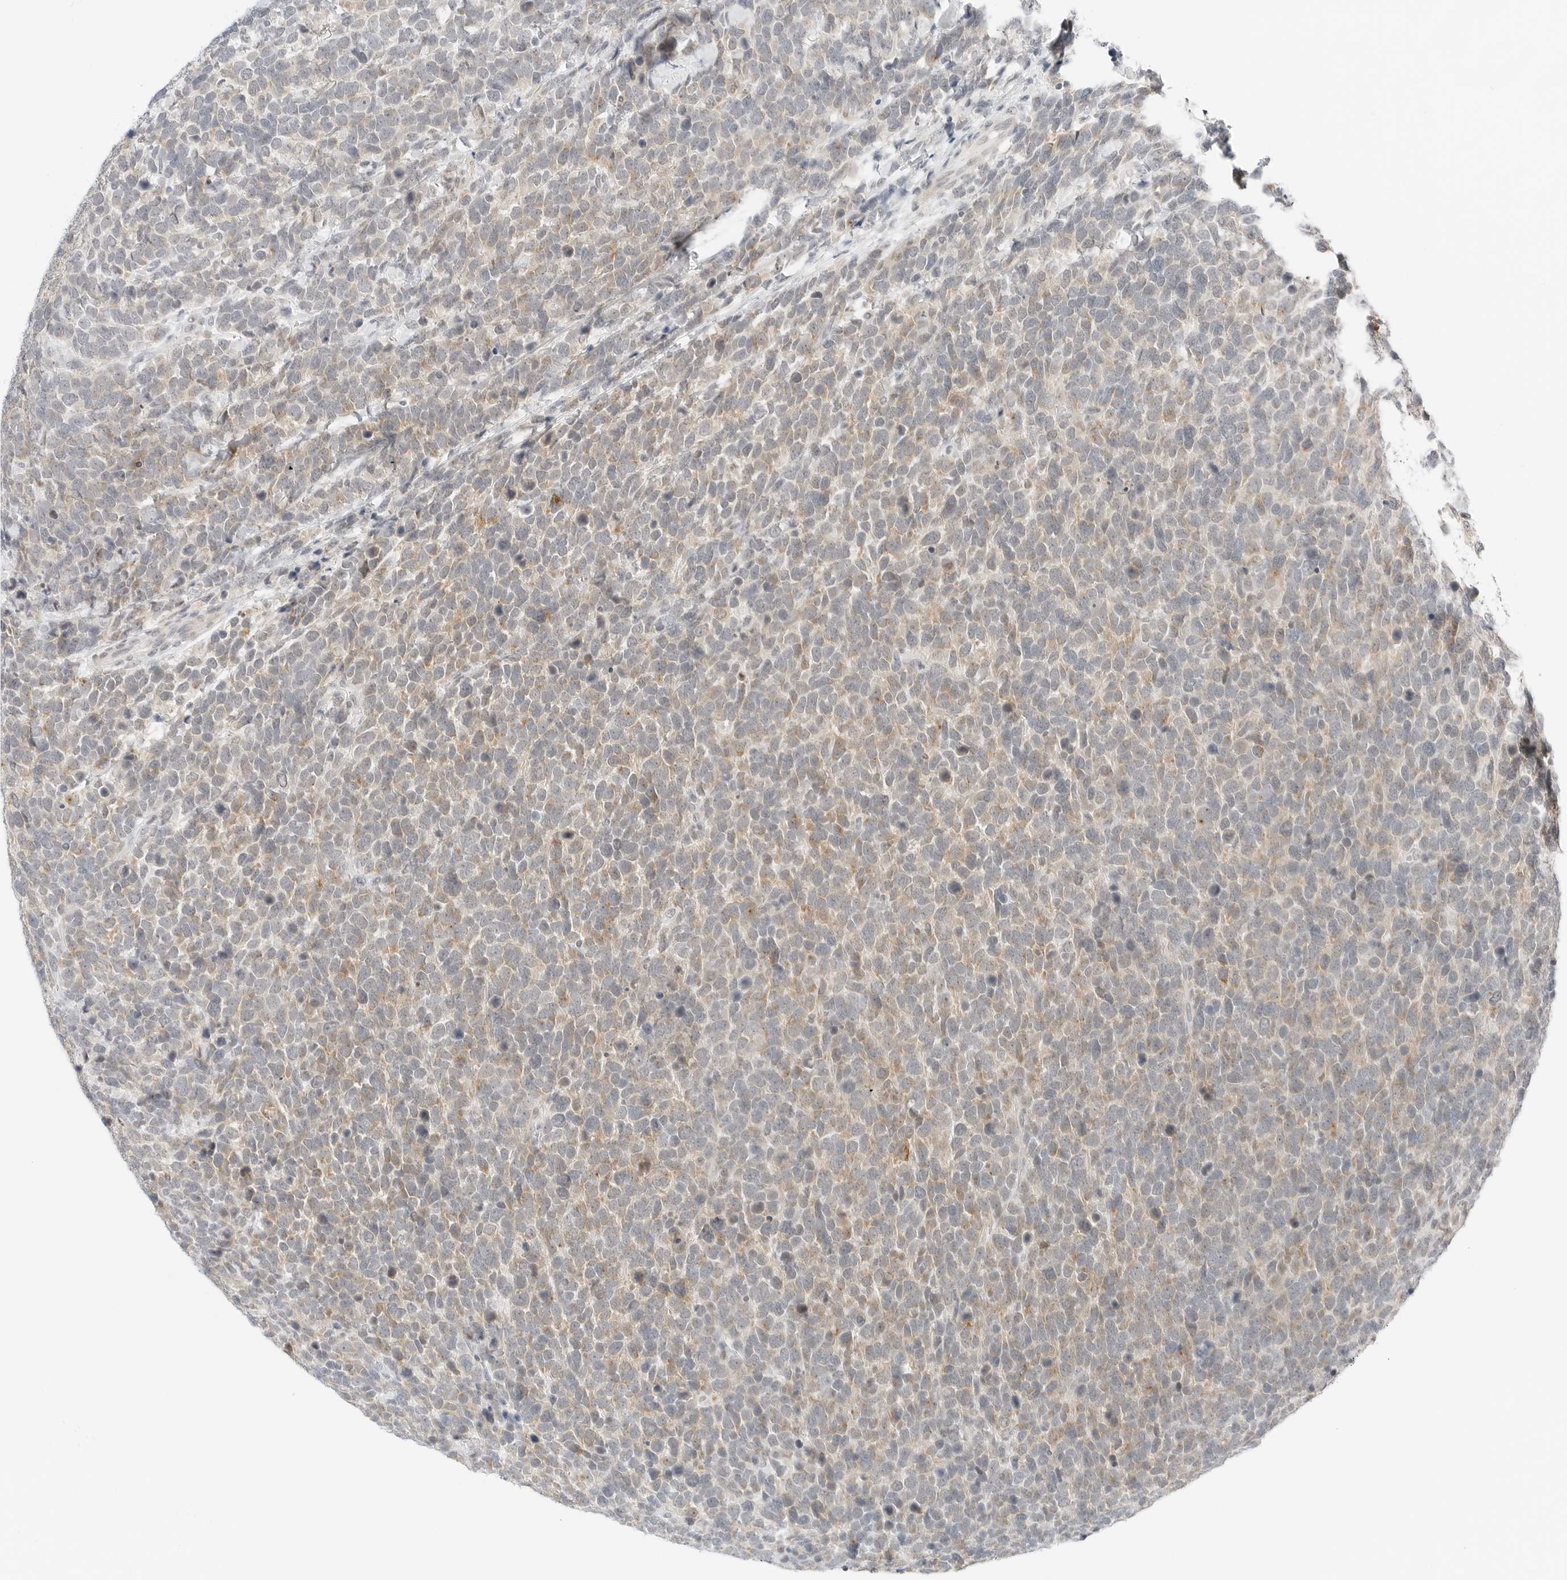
{"staining": {"intensity": "weak", "quantity": "25%-75%", "location": "cytoplasmic/membranous"}, "tissue": "urothelial cancer", "cell_type": "Tumor cells", "image_type": "cancer", "snomed": [{"axis": "morphology", "description": "Urothelial carcinoma, High grade"}, {"axis": "topography", "description": "Urinary bladder"}], "caption": "High-magnification brightfield microscopy of urothelial cancer stained with DAB (3,3'-diaminobenzidine) (brown) and counterstained with hematoxylin (blue). tumor cells exhibit weak cytoplasmic/membranous expression is seen in about25%-75% of cells. (IHC, brightfield microscopy, high magnification).", "gene": "CCSAP", "patient": {"sex": "female", "age": 82}}